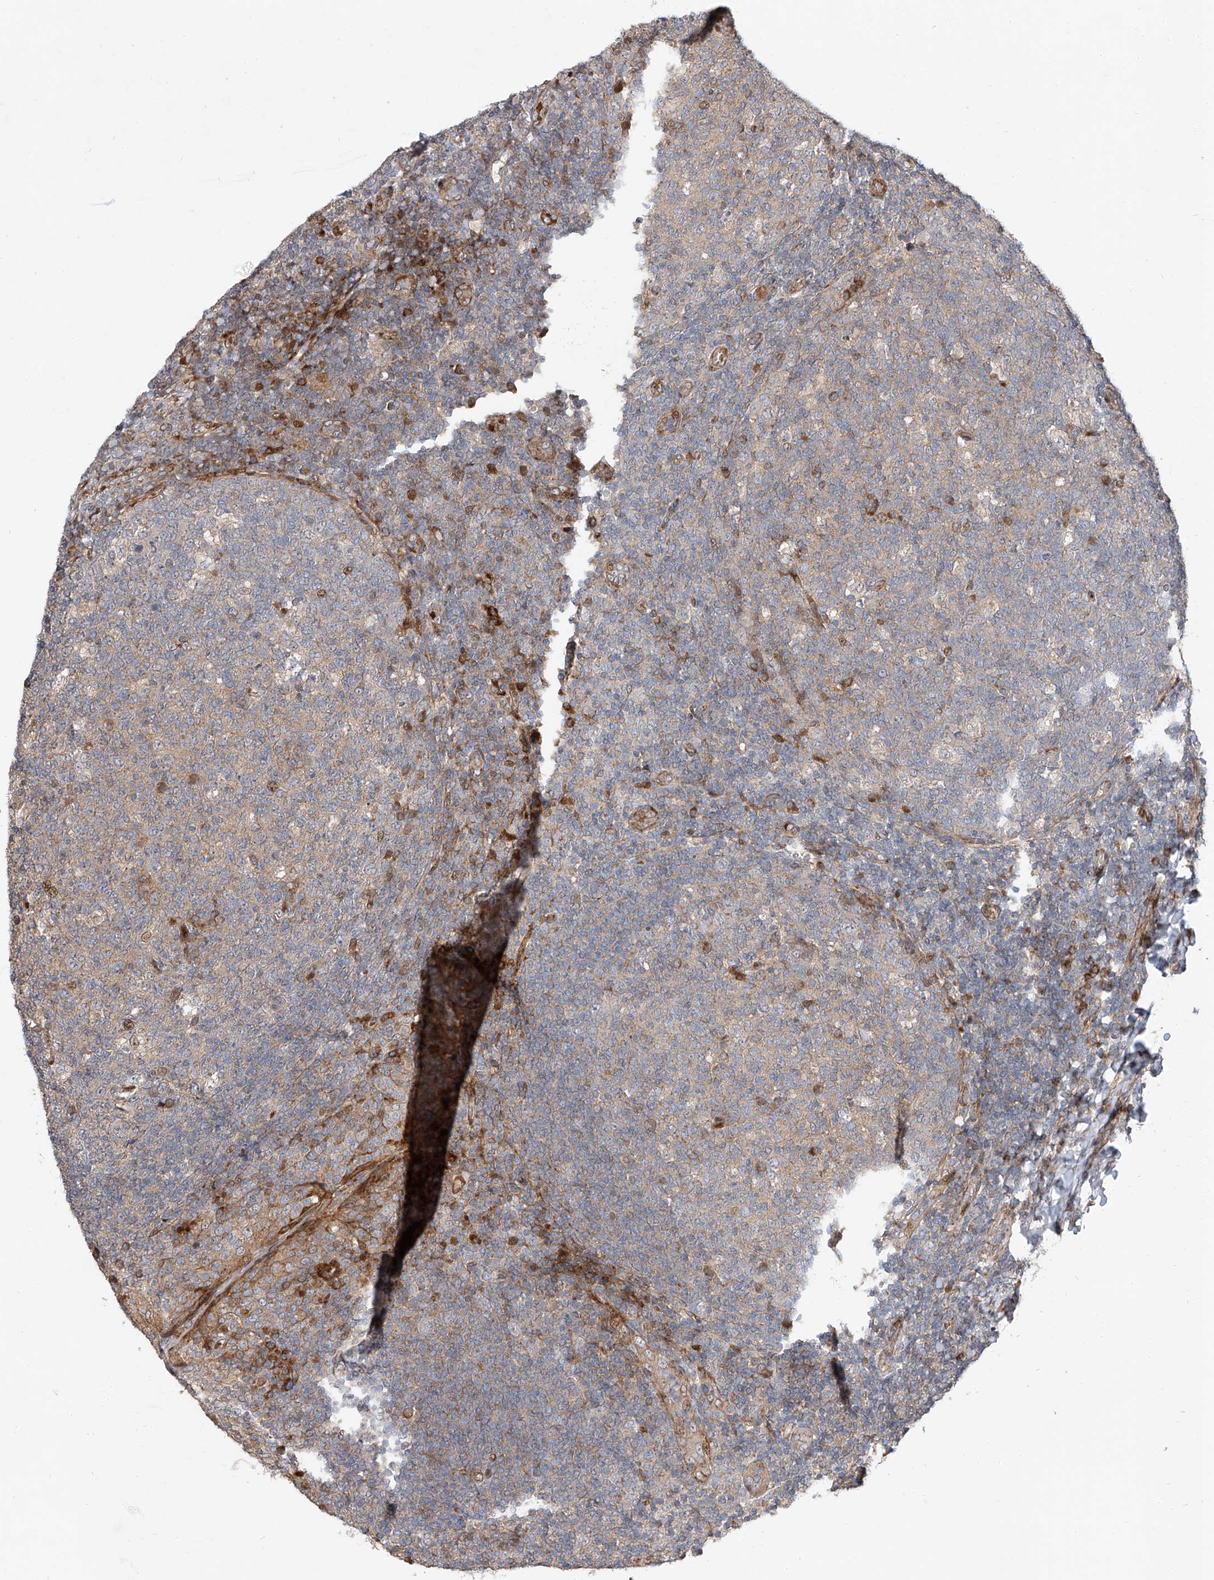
{"staining": {"intensity": "negative", "quantity": "none", "location": "none"}, "tissue": "tonsil", "cell_type": "Germinal center cells", "image_type": "normal", "snomed": [{"axis": "morphology", "description": "Normal tissue, NOS"}, {"axis": "topography", "description": "Tonsil"}], "caption": "This is an IHC image of normal tonsil. There is no staining in germinal center cells.", "gene": "USF3", "patient": {"sex": "female", "age": 19}}